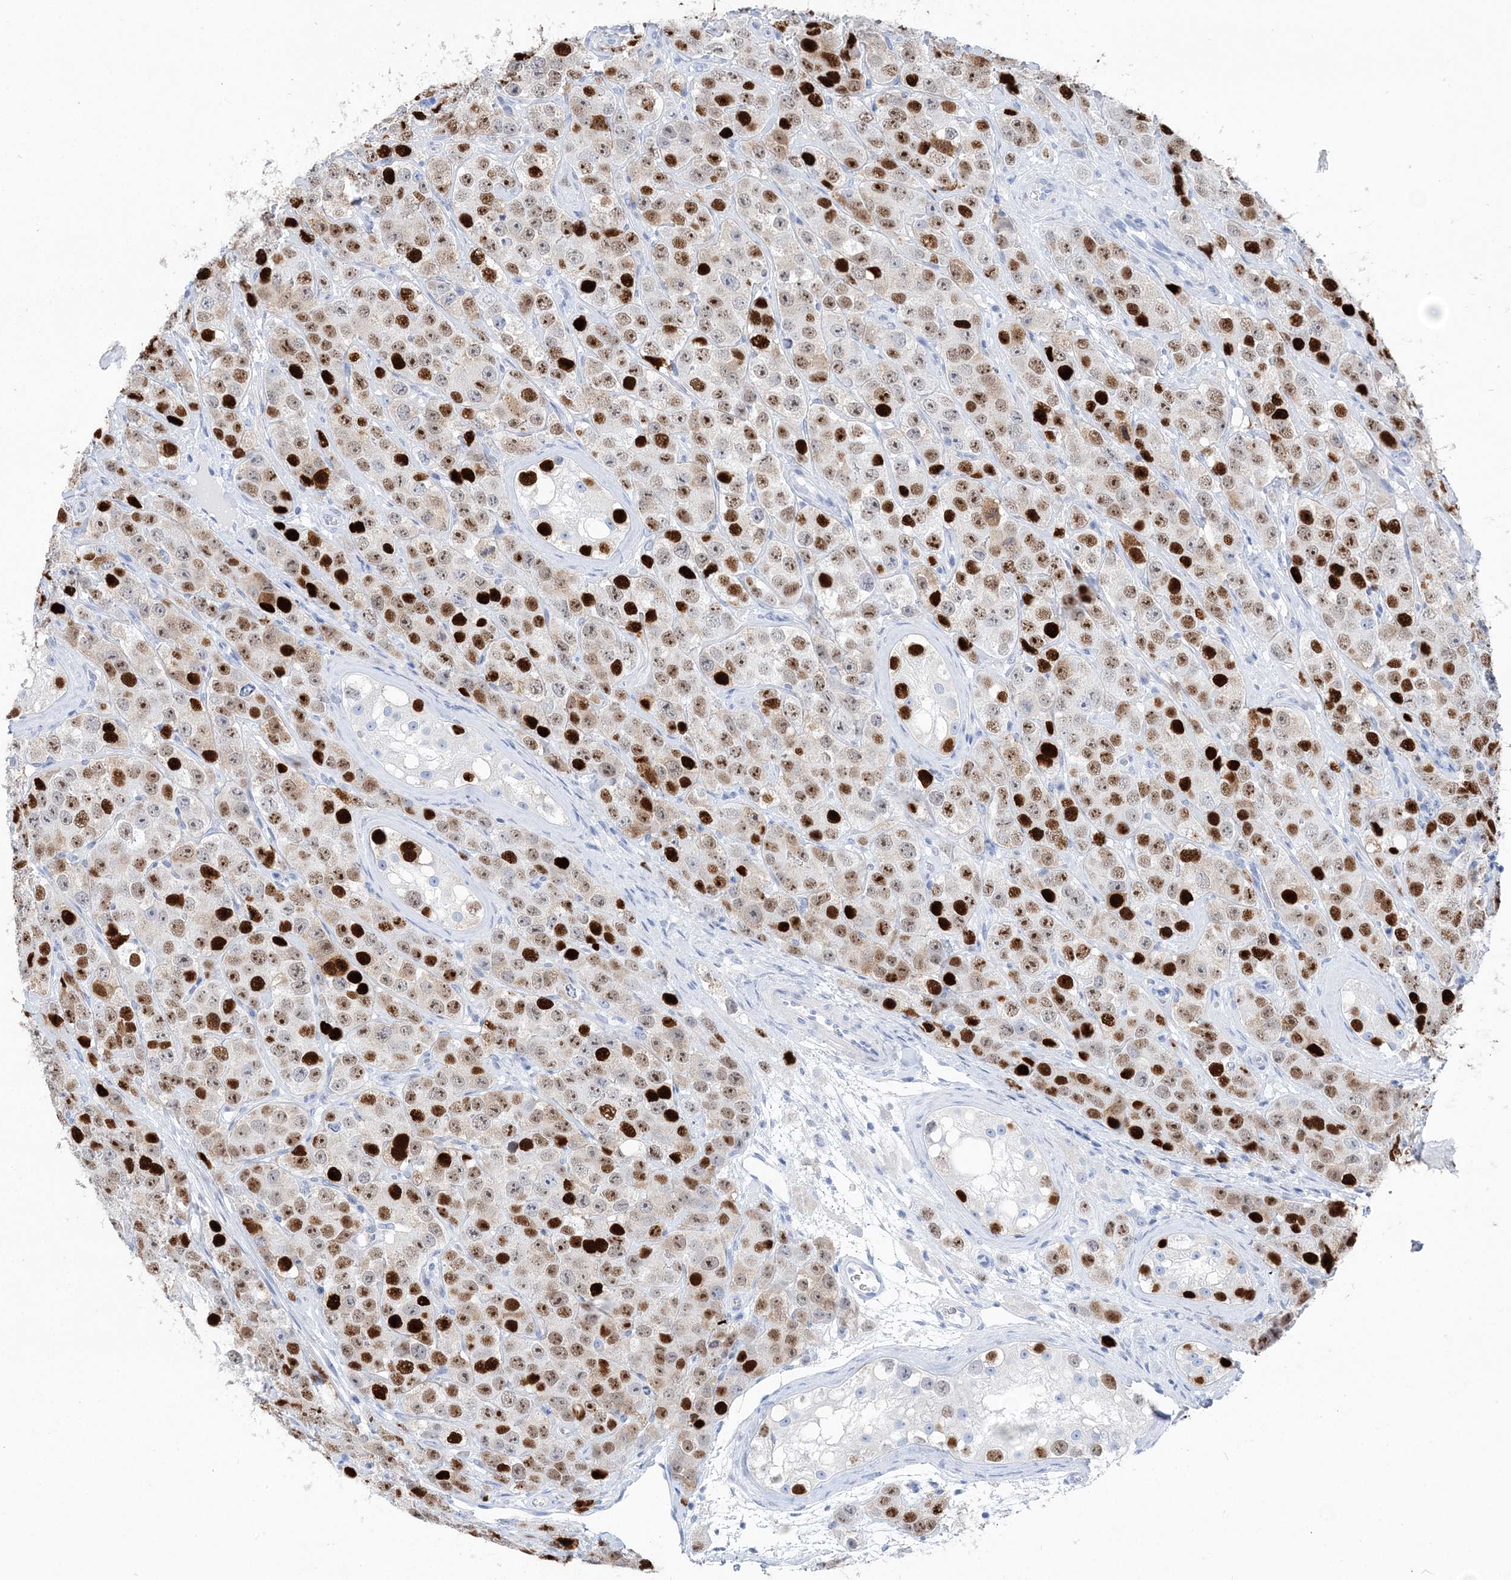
{"staining": {"intensity": "strong", "quantity": "25%-75%", "location": "nuclear"}, "tissue": "testis cancer", "cell_type": "Tumor cells", "image_type": "cancer", "snomed": [{"axis": "morphology", "description": "Seminoma, NOS"}, {"axis": "topography", "description": "Testis"}], "caption": "Testis cancer (seminoma) tissue reveals strong nuclear expression in approximately 25%-75% of tumor cells, visualized by immunohistochemistry. Nuclei are stained in blue.", "gene": "TSPYL6", "patient": {"sex": "male", "age": 28}}